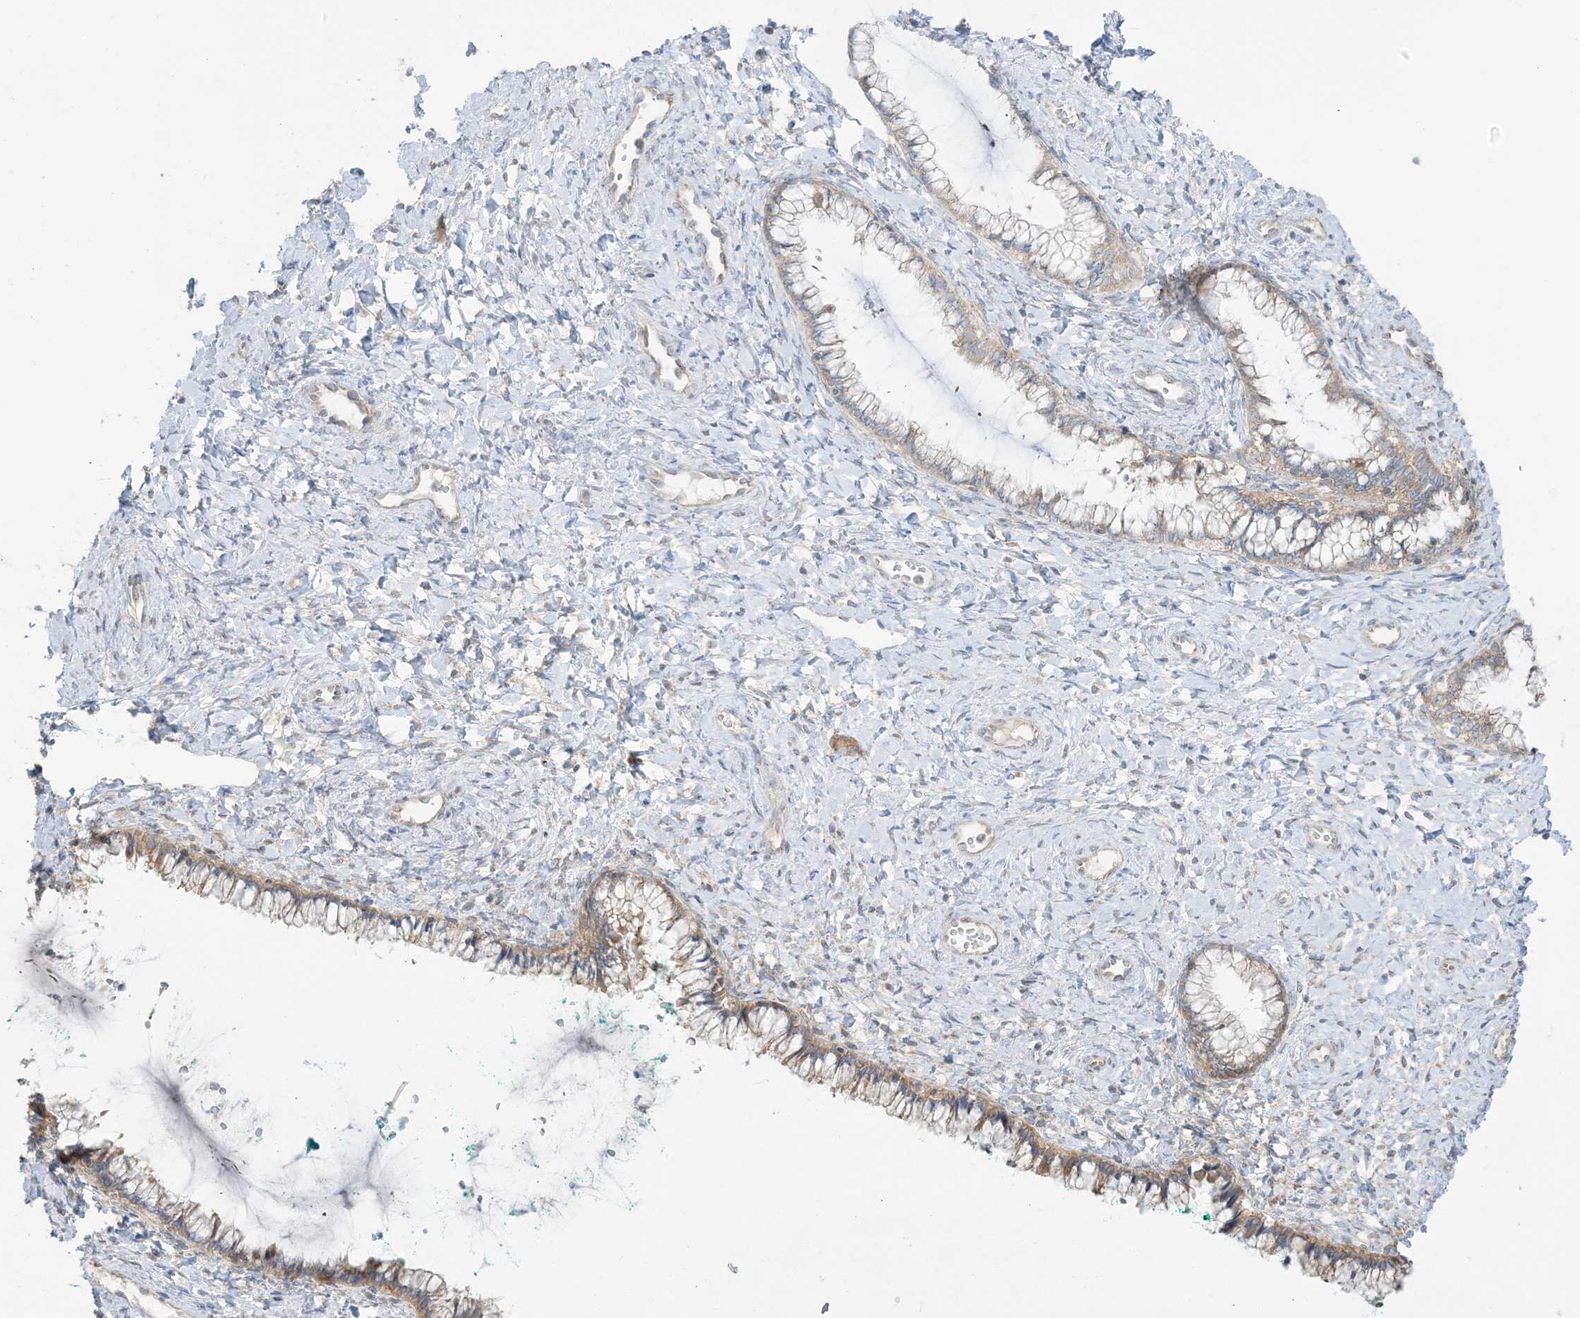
{"staining": {"intensity": "weak", "quantity": "<25%", "location": "cytoplasmic/membranous"}, "tissue": "cervix", "cell_type": "Glandular cells", "image_type": "normal", "snomed": [{"axis": "morphology", "description": "Normal tissue, NOS"}, {"axis": "morphology", "description": "Adenocarcinoma, NOS"}, {"axis": "topography", "description": "Cervix"}], "caption": "Cervix stained for a protein using IHC displays no positivity glandular cells.", "gene": "RPP40", "patient": {"sex": "female", "age": 29}}